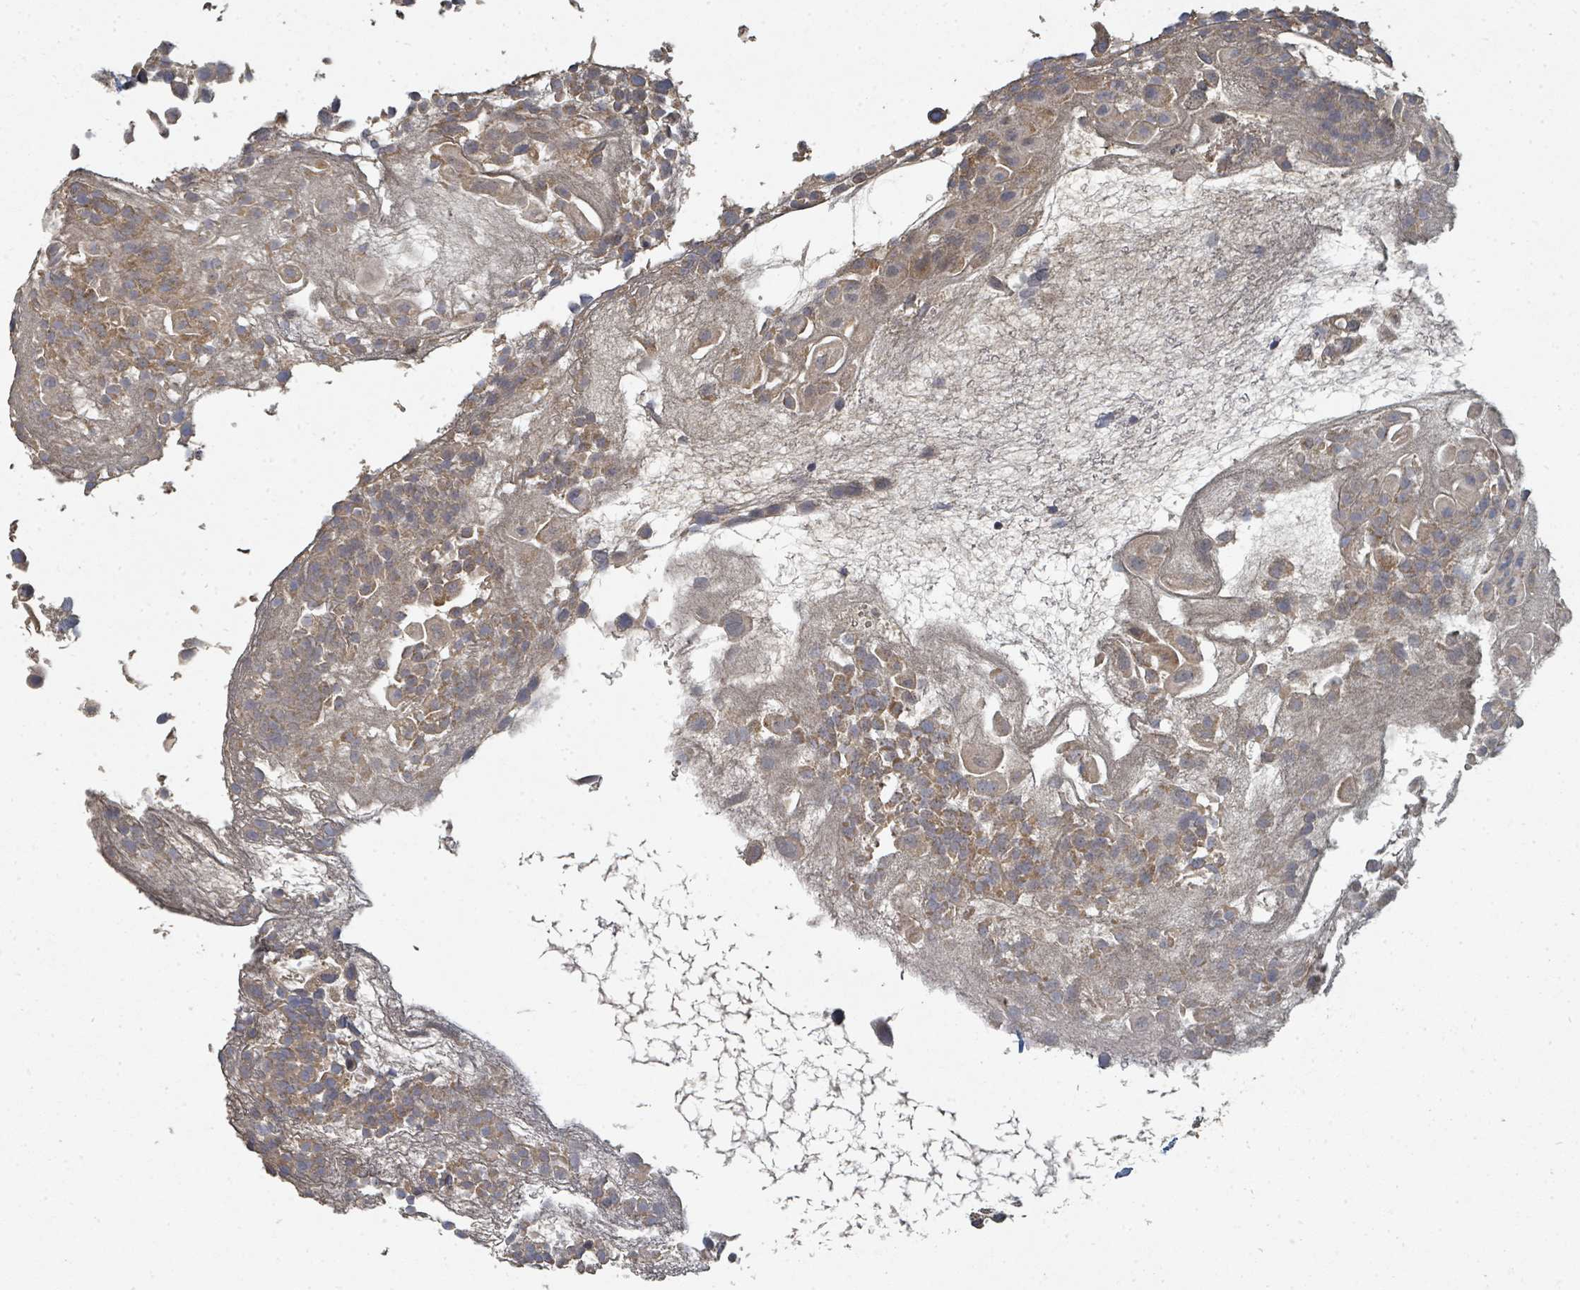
{"staining": {"intensity": "moderate", "quantity": "25%-75%", "location": "cytoplasmic/membranous"}, "tissue": "urothelial cancer", "cell_type": "Tumor cells", "image_type": "cancer", "snomed": [{"axis": "morphology", "description": "Urothelial carcinoma, Low grade"}, {"axis": "topography", "description": "Urinary bladder"}], "caption": "Immunohistochemical staining of human urothelial carcinoma (low-grade) reveals medium levels of moderate cytoplasmic/membranous protein staining in about 25%-75% of tumor cells.", "gene": "WDFY1", "patient": {"sex": "male", "age": 88}}